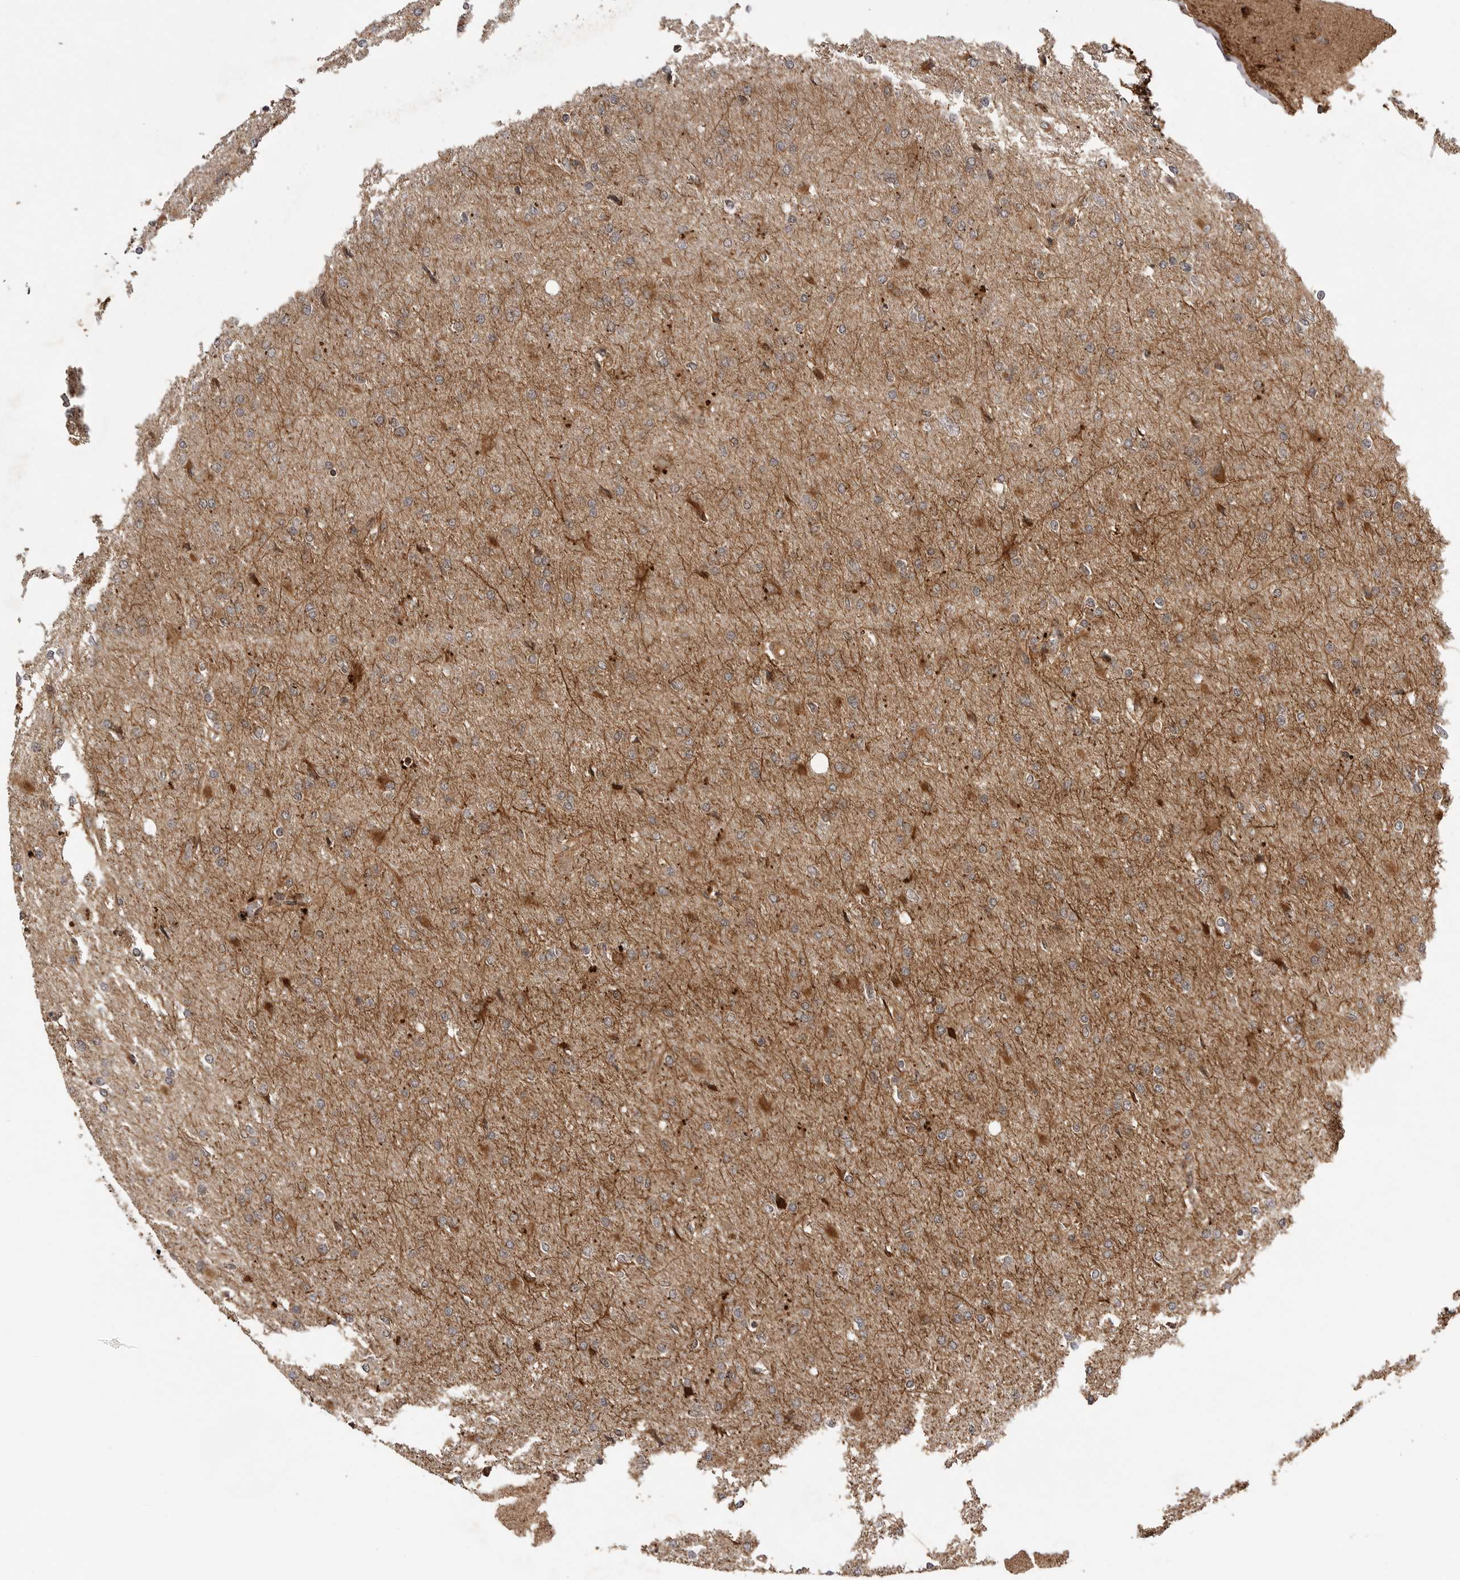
{"staining": {"intensity": "moderate", "quantity": "25%-75%", "location": "cytoplasmic/membranous"}, "tissue": "glioma", "cell_type": "Tumor cells", "image_type": "cancer", "snomed": [{"axis": "morphology", "description": "Glioma, malignant, High grade"}, {"axis": "topography", "description": "Cerebral cortex"}], "caption": "Immunohistochemical staining of human malignant glioma (high-grade) demonstrates medium levels of moderate cytoplasmic/membranous protein expression in about 25%-75% of tumor cells.", "gene": "PRDX4", "patient": {"sex": "female", "age": 36}}